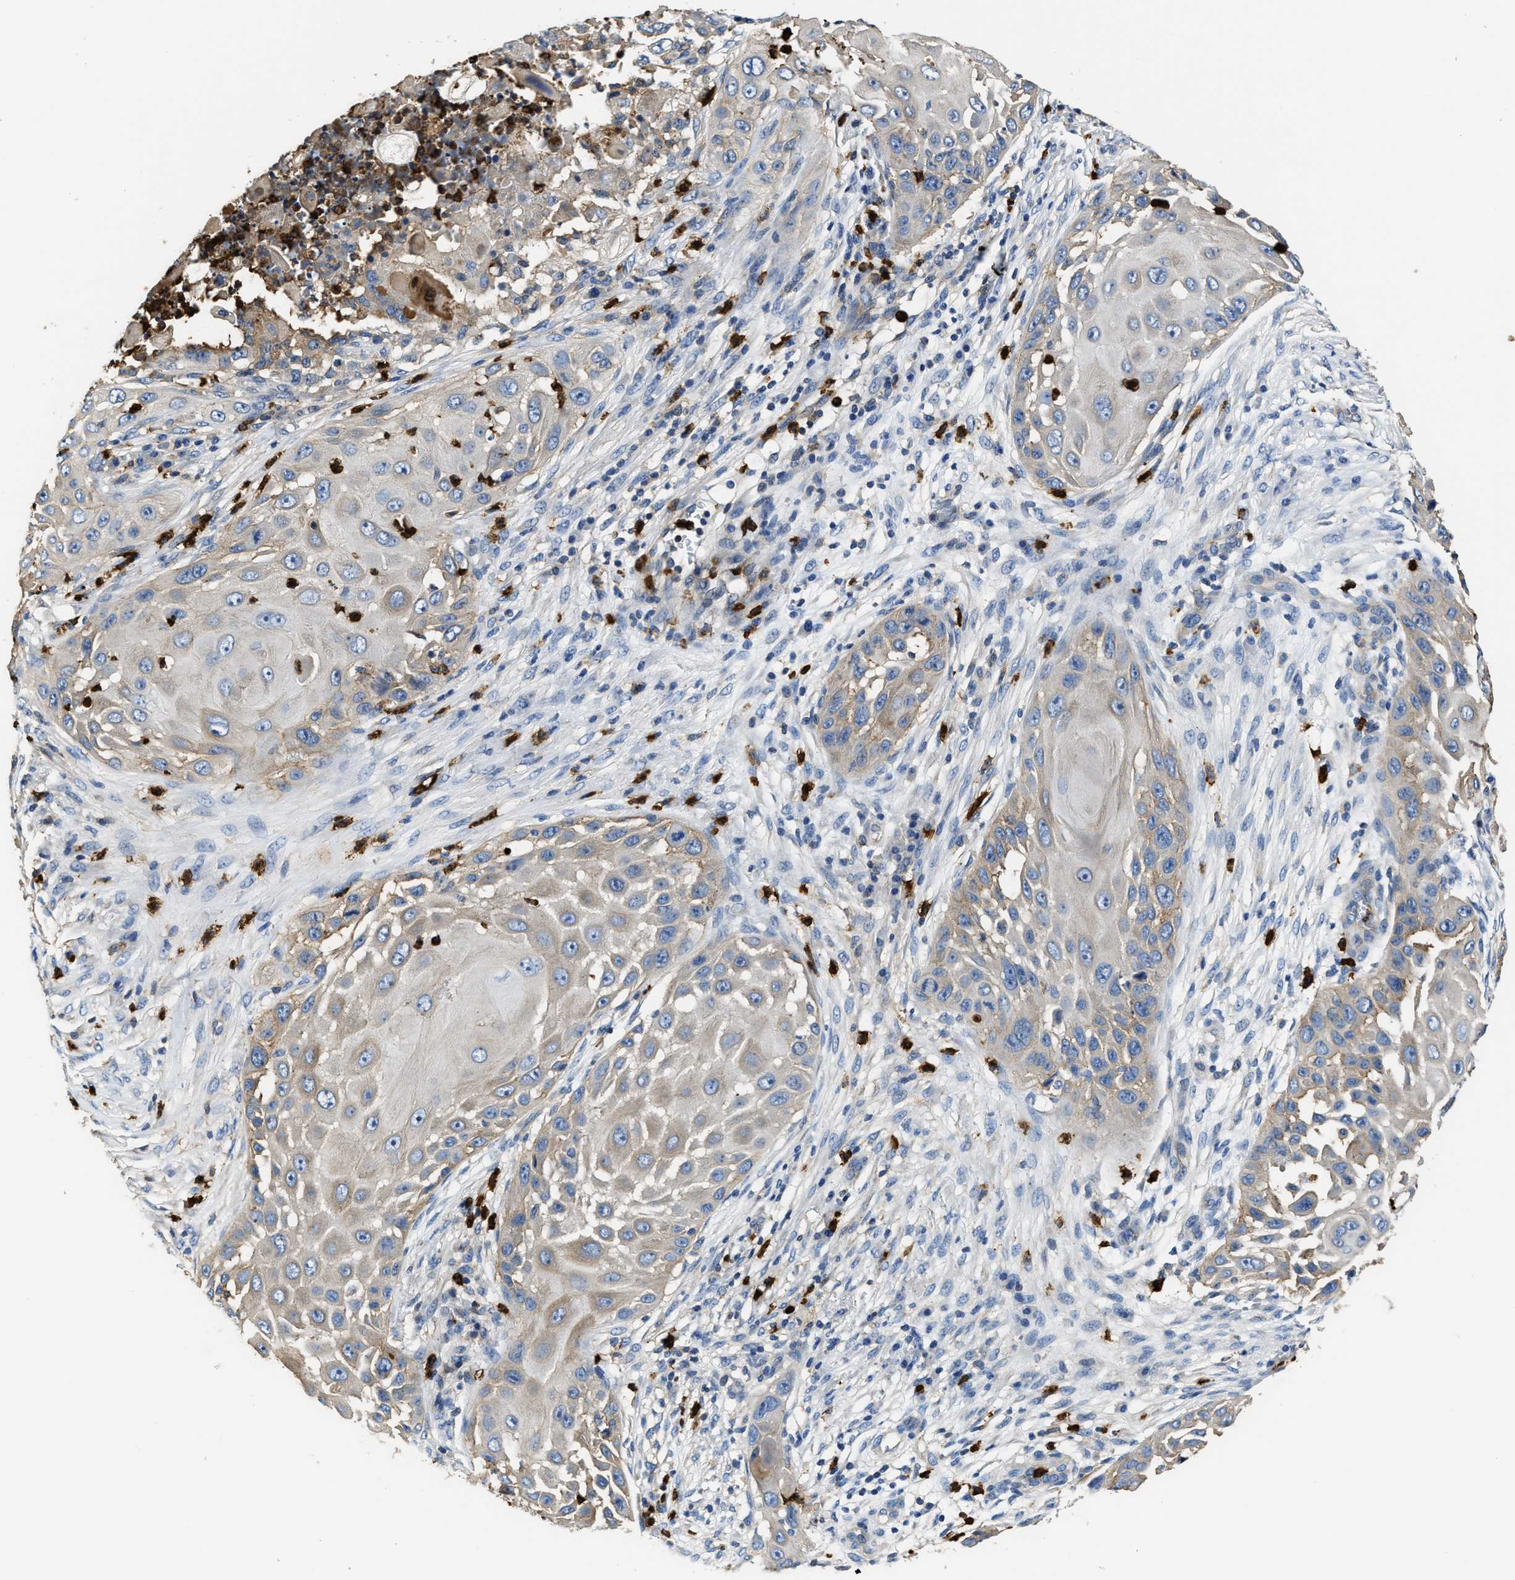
{"staining": {"intensity": "weak", "quantity": ">75%", "location": "cytoplasmic/membranous"}, "tissue": "skin cancer", "cell_type": "Tumor cells", "image_type": "cancer", "snomed": [{"axis": "morphology", "description": "Squamous cell carcinoma, NOS"}, {"axis": "topography", "description": "Skin"}], "caption": "A high-resolution image shows immunohistochemistry (IHC) staining of skin cancer, which reveals weak cytoplasmic/membranous staining in about >75% of tumor cells.", "gene": "TRAF6", "patient": {"sex": "female", "age": 44}}